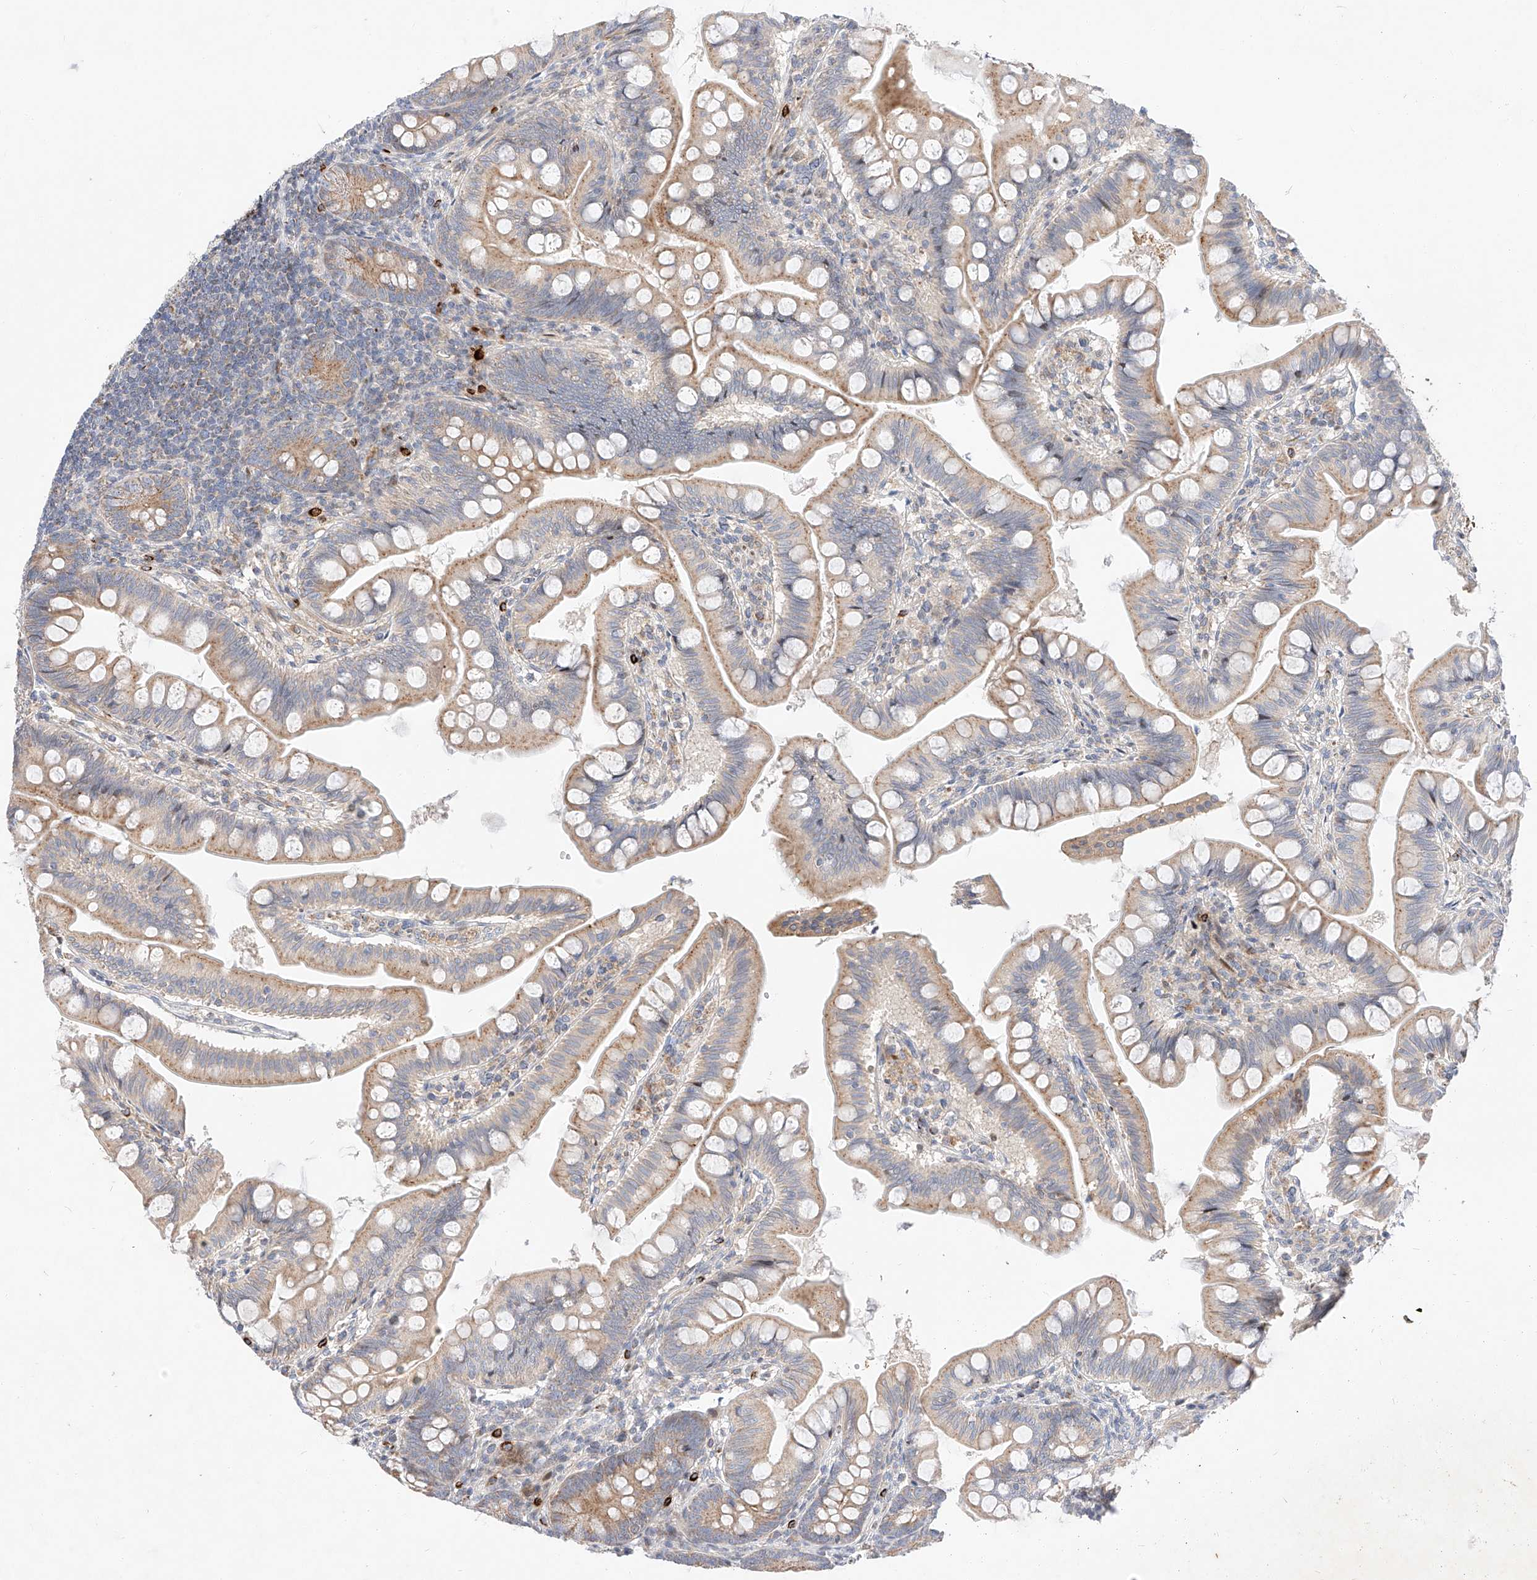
{"staining": {"intensity": "moderate", "quantity": ">75%", "location": "cytoplasmic/membranous"}, "tissue": "small intestine", "cell_type": "Glandular cells", "image_type": "normal", "snomed": [{"axis": "morphology", "description": "Normal tissue, NOS"}, {"axis": "topography", "description": "Small intestine"}], "caption": "Protein staining exhibits moderate cytoplasmic/membranous positivity in about >75% of glandular cells in benign small intestine. The staining is performed using DAB (3,3'-diaminobenzidine) brown chromogen to label protein expression. The nuclei are counter-stained blue using hematoxylin.", "gene": "OSGEPL1", "patient": {"sex": "male", "age": 7}}